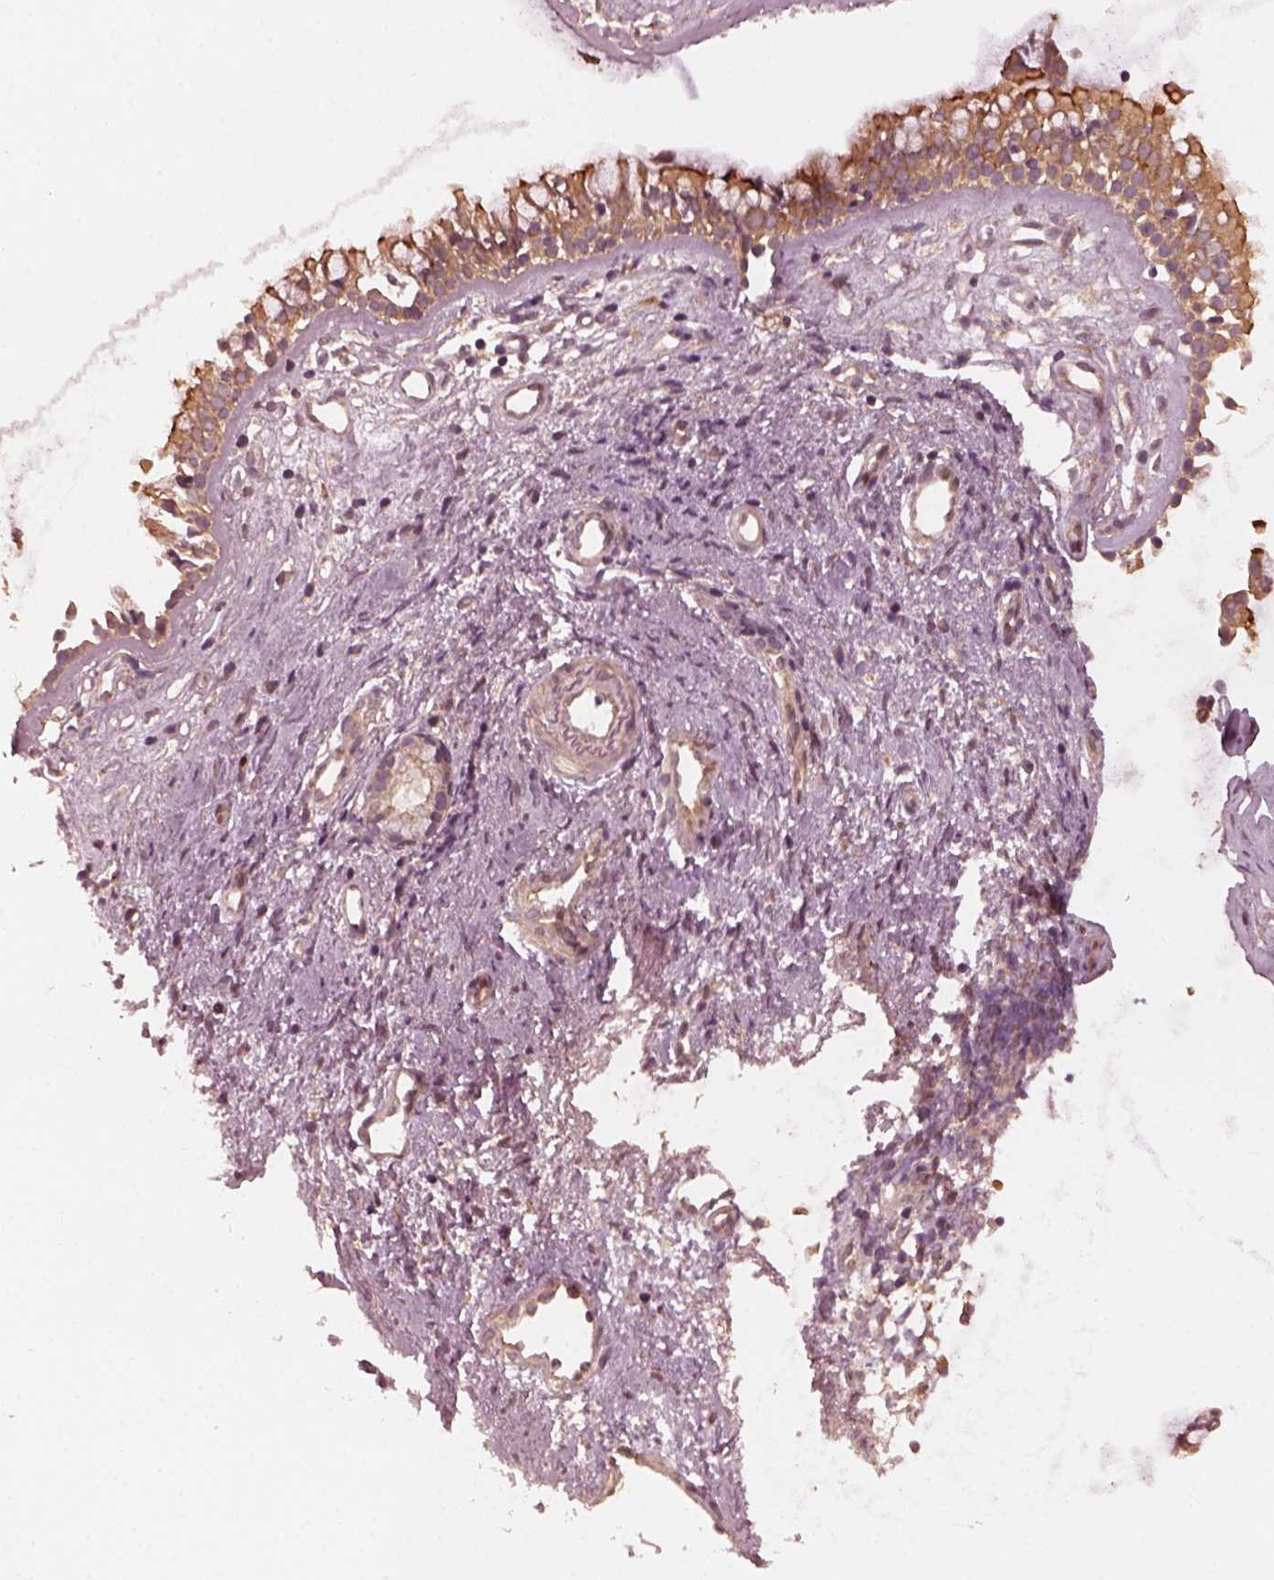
{"staining": {"intensity": "moderate", "quantity": ">75%", "location": "cytoplasmic/membranous"}, "tissue": "nasopharynx", "cell_type": "Respiratory epithelial cells", "image_type": "normal", "snomed": [{"axis": "morphology", "description": "Normal tissue, NOS"}, {"axis": "topography", "description": "Nasopharynx"}], "caption": "IHC histopathology image of unremarkable nasopharynx stained for a protein (brown), which exhibits medium levels of moderate cytoplasmic/membranous staining in approximately >75% of respiratory epithelial cells.", "gene": "FAF2", "patient": {"sex": "female", "age": 52}}